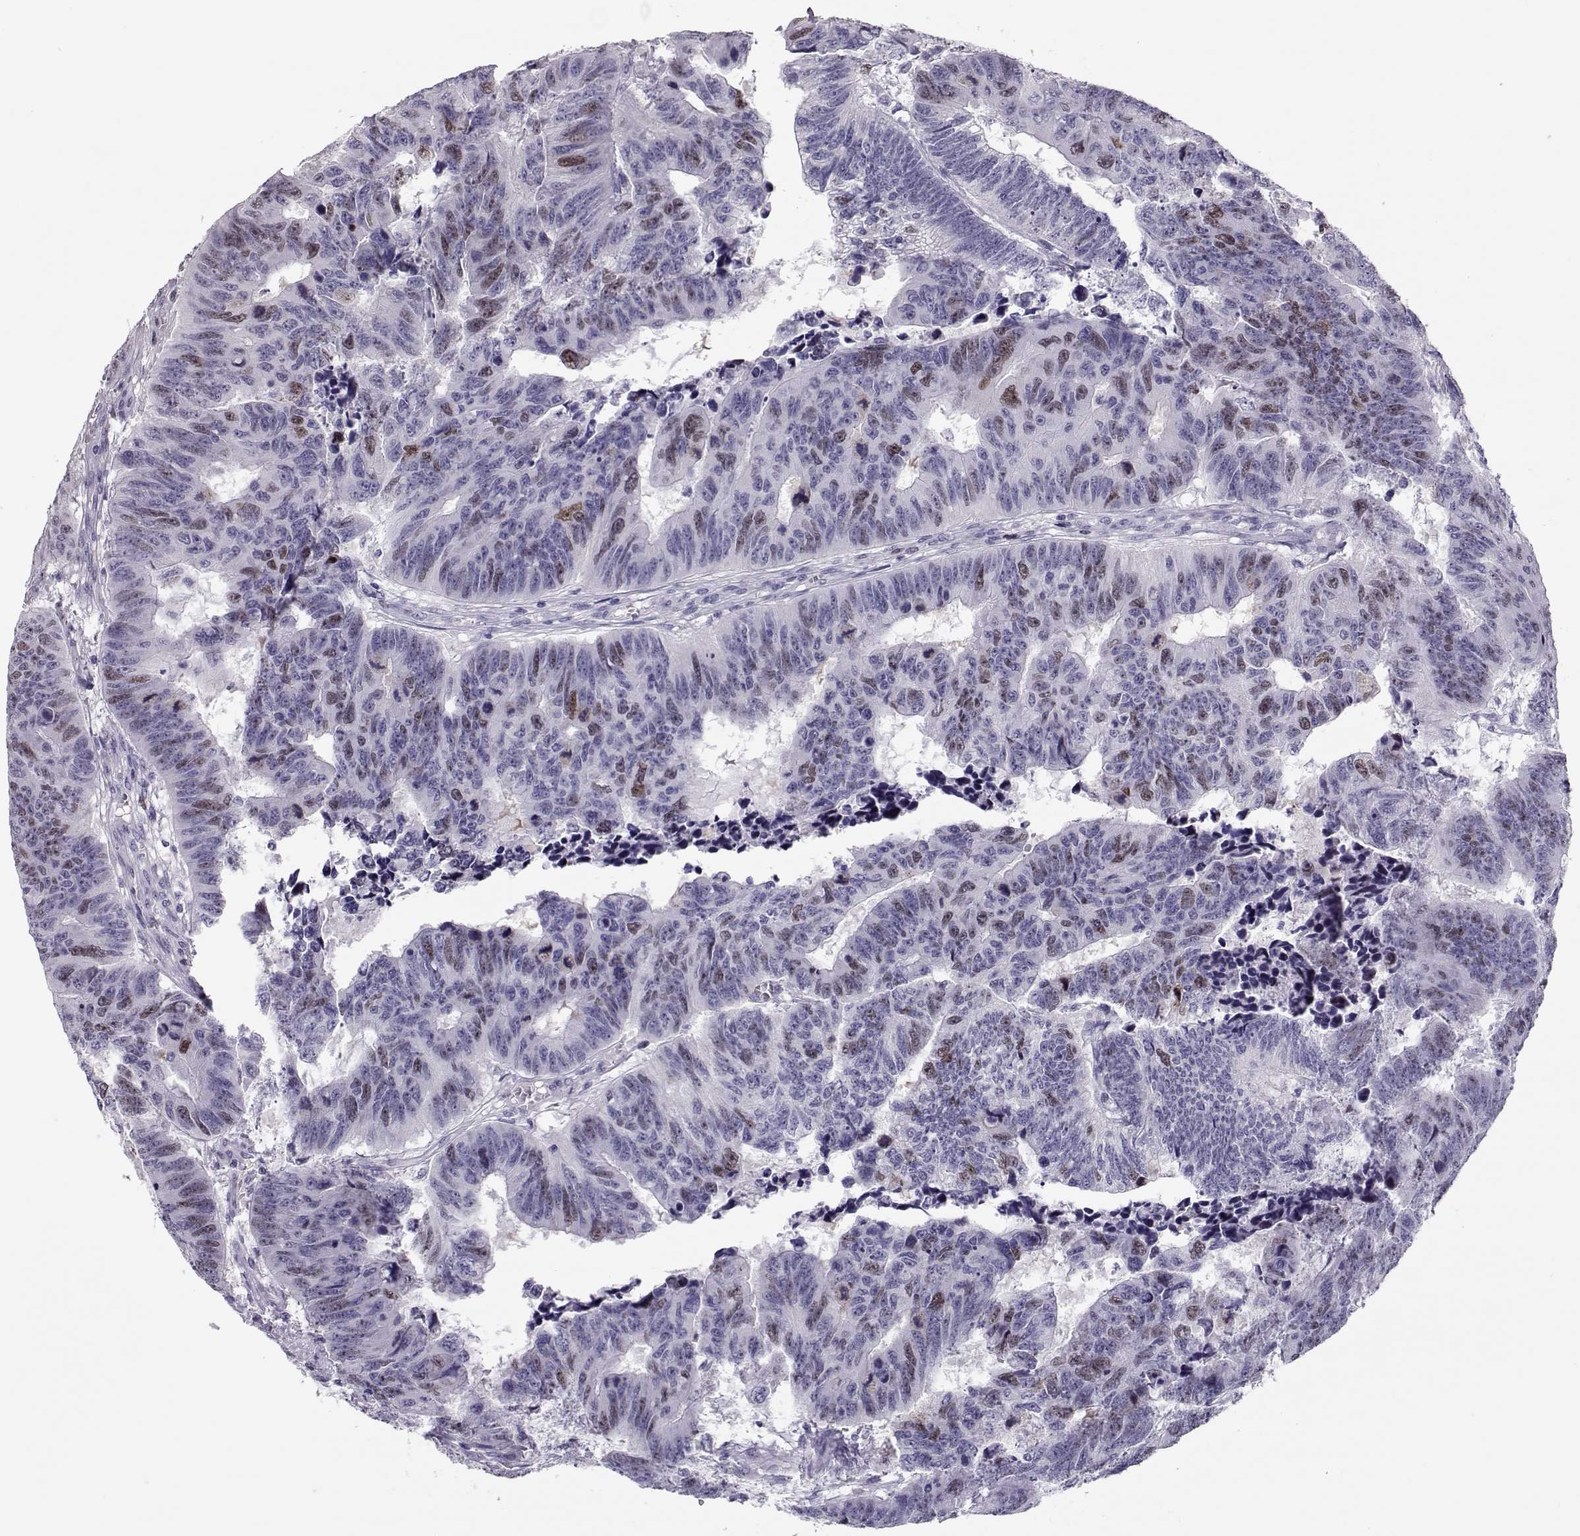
{"staining": {"intensity": "moderate", "quantity": "<25%", "location": "nuclear"}, "tissue": "colorectal cancer", "cell_type": "Tumor cells", "image_type": "cancer", "snomed": [{"axis": "morphology", "description": "Adenocarcinoma, NOS"}, {"axis": "topography", "description": "Appendix"}, {"axis": "topography", "description": "Colon"}, {"axis": "topography", "description": "Cecum"}, {"axis": "topography", "description": "Colon asc"}], "caption": "The micrograph displays a brown stain indicating the presence of a protein in the nuclear of tumor cells in colorectal adenocarcinoma. The protein of interest is shown in brown color, while the nuclei are stained blue.", "gene": "SGO1", "patient": {"sex": "female", "age": 85}}